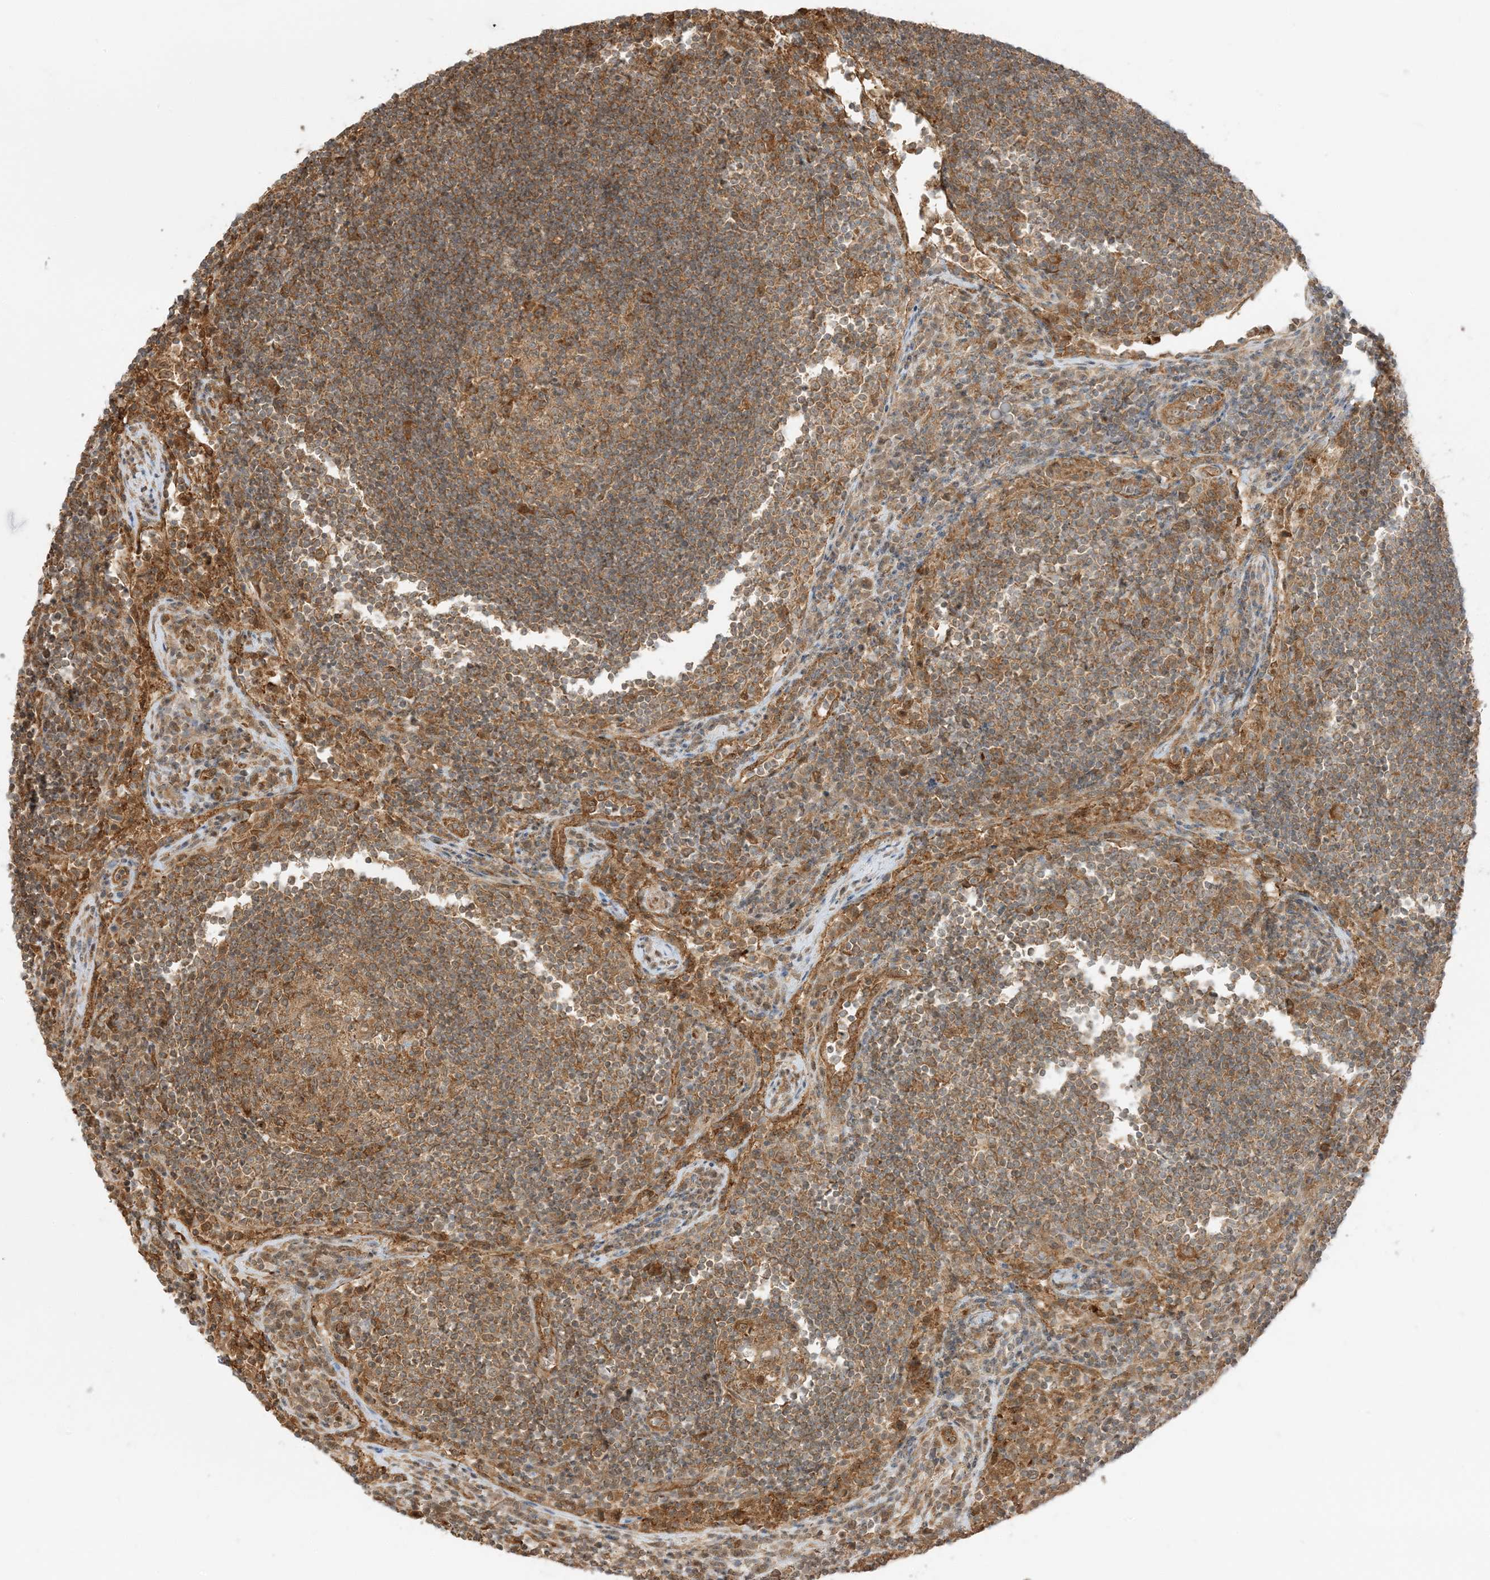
{"staining": {"intensity": "moderate", "quantity": ">75%", "location": "cytoplasmic/membranous"}, "tissue": "lymph node", "cell_type": "Germinal center cells", "image_type": "normal", "snomed": [{"axis": "morphology", "description": "Normal tissue, NOS"}, {"axis": "topography", "description": "Lymph node"}], "caption": "Immunohistochemistry (IHC) photomicrograph of normal lymph node: lymph node stained using immunohistochemistry (IHC) demonstrates medium levels of moderate protein expression localized specifically in the cytoplasmic/membranous of germinal center cells, appearing as a cytoplasmic/membranous brown color.", "gene": "UBAP2L", "patient": {"sex": "female", "age": 53}}